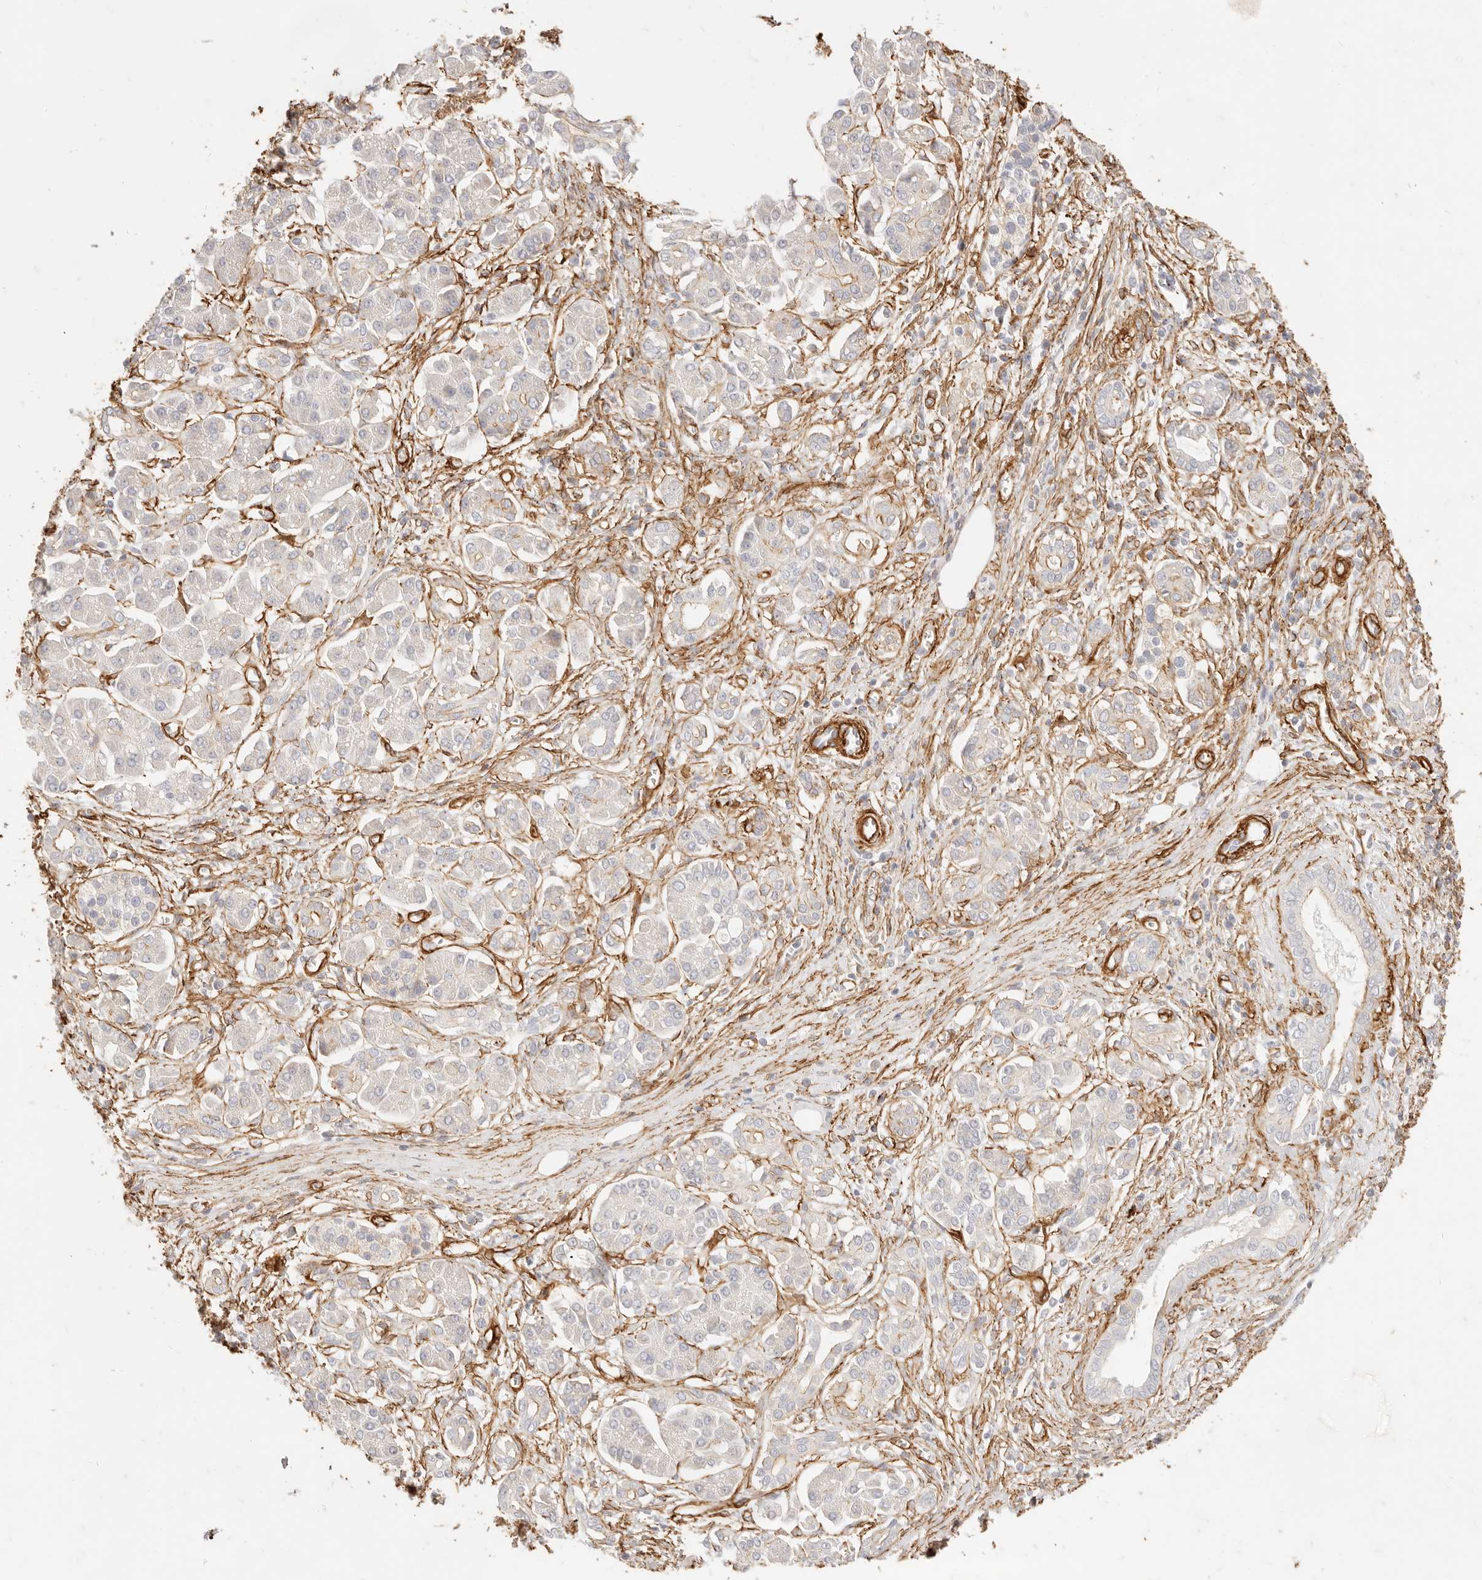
{"staining": {"intensity": "negative", "quantity": "none", "location": "none"}, "tissue": "pancreatic cancer", "cell_type": "Tumor cells", "image_type": "cancer", "snomed": [{"axis": "morphology", "description": "Adenocarcinoma, NOS"}, {"axis": "topography", "description": "Pancreas"}], "caption": "Histopathology image shows no significant protein expression in tumor cells of pancreatic cancer.", "gene": "TMTC2", "patient": {"sex": "male", "age": 78}}